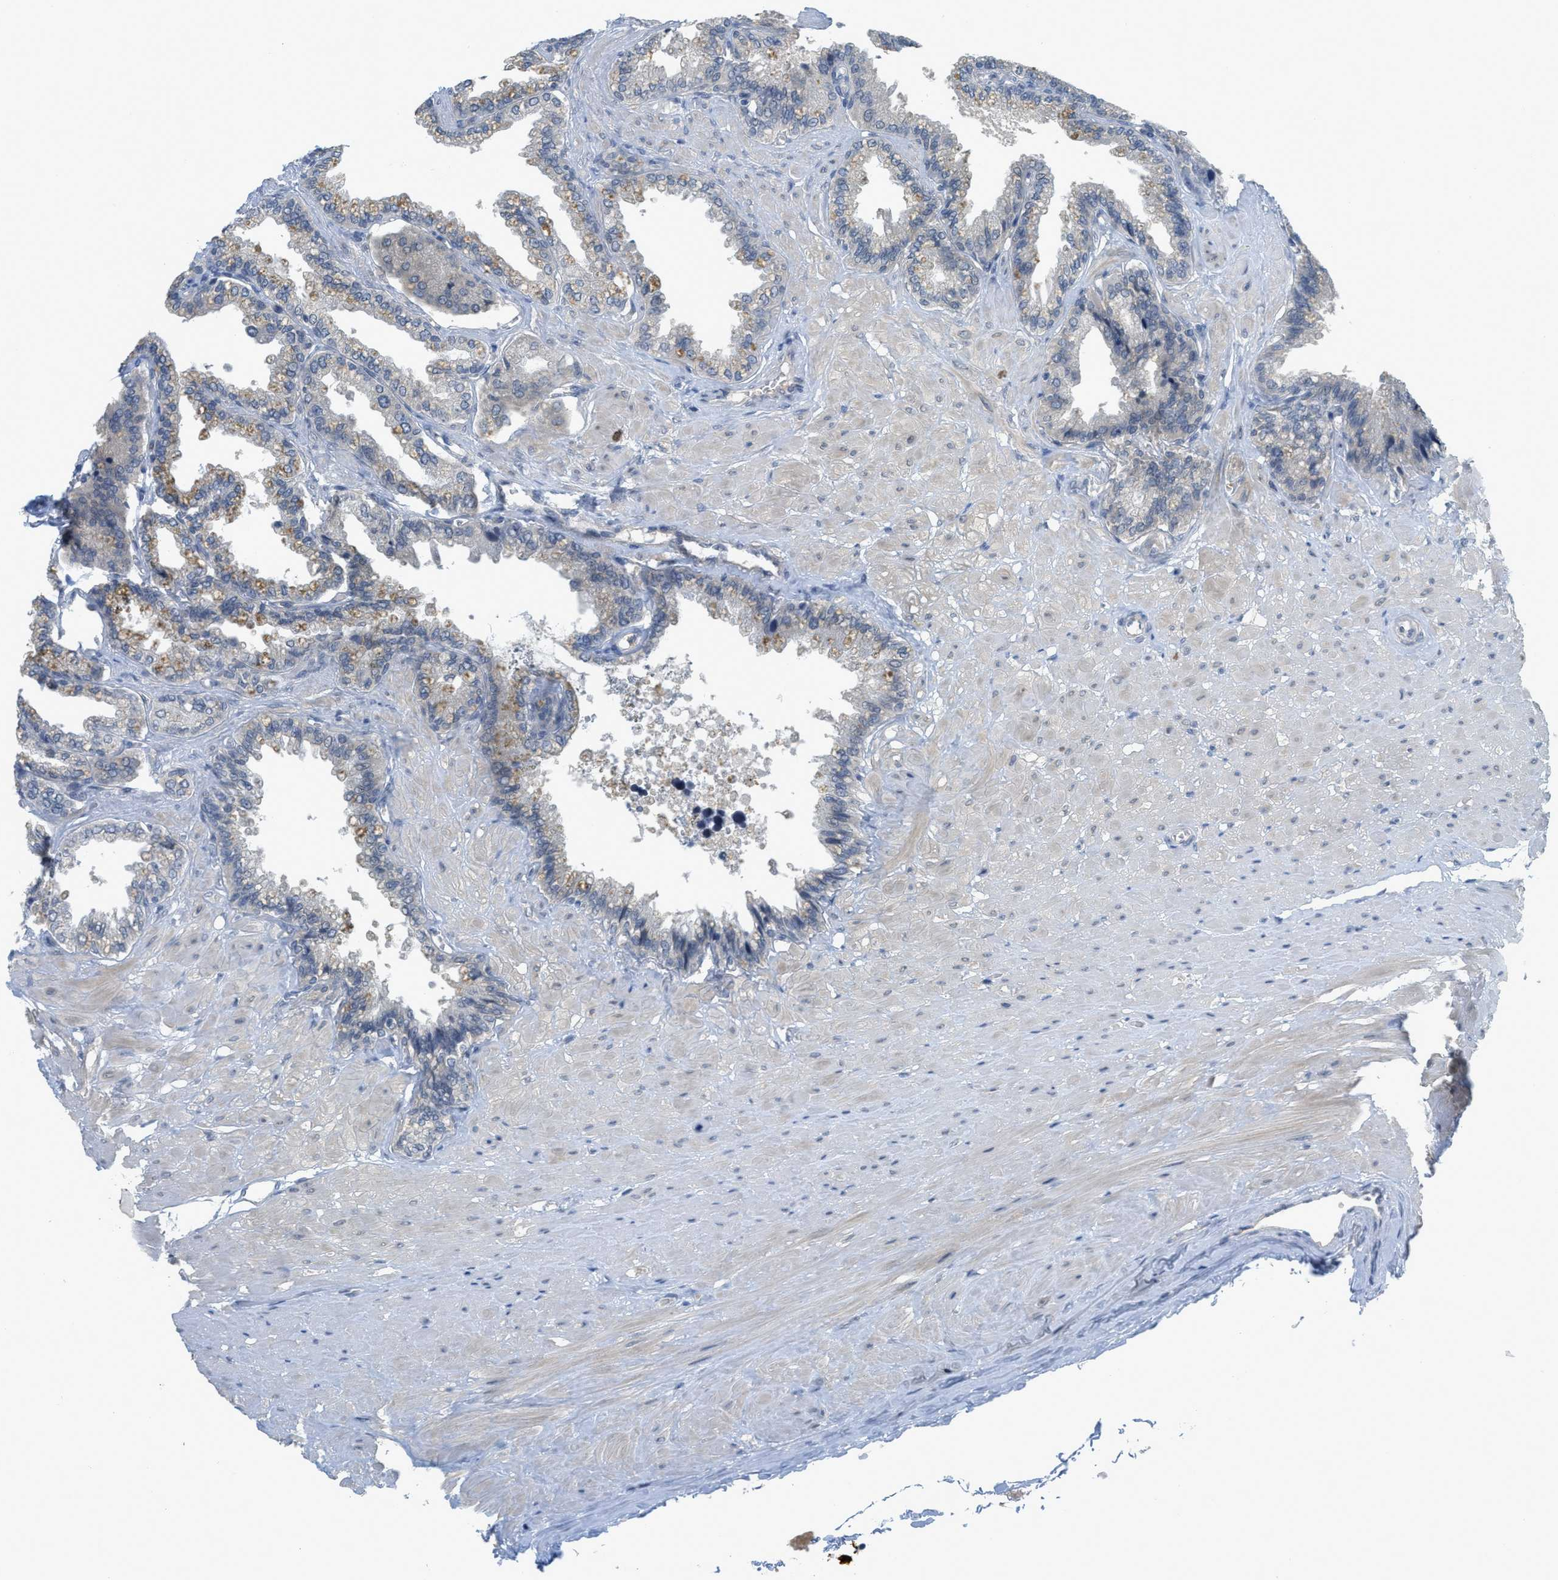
{"staining": {"intensity": "negative", "quantity": "none", "location": "none"}, "tissue": "seminal vesicle", "cell_type": "Glandular cells", "image_type": "normal", "snomed": [{"axis": "morphology", "description": "Normal tissue, NOS"}, {"axis": "topography", "description": "Seminal veicle"}], "caption": "The histopathology image shows no significant positivity in glandular cells of seminal vesicle.", "gene": "TNFAIP1", "patient": {"sex": "male", "age": 46}}